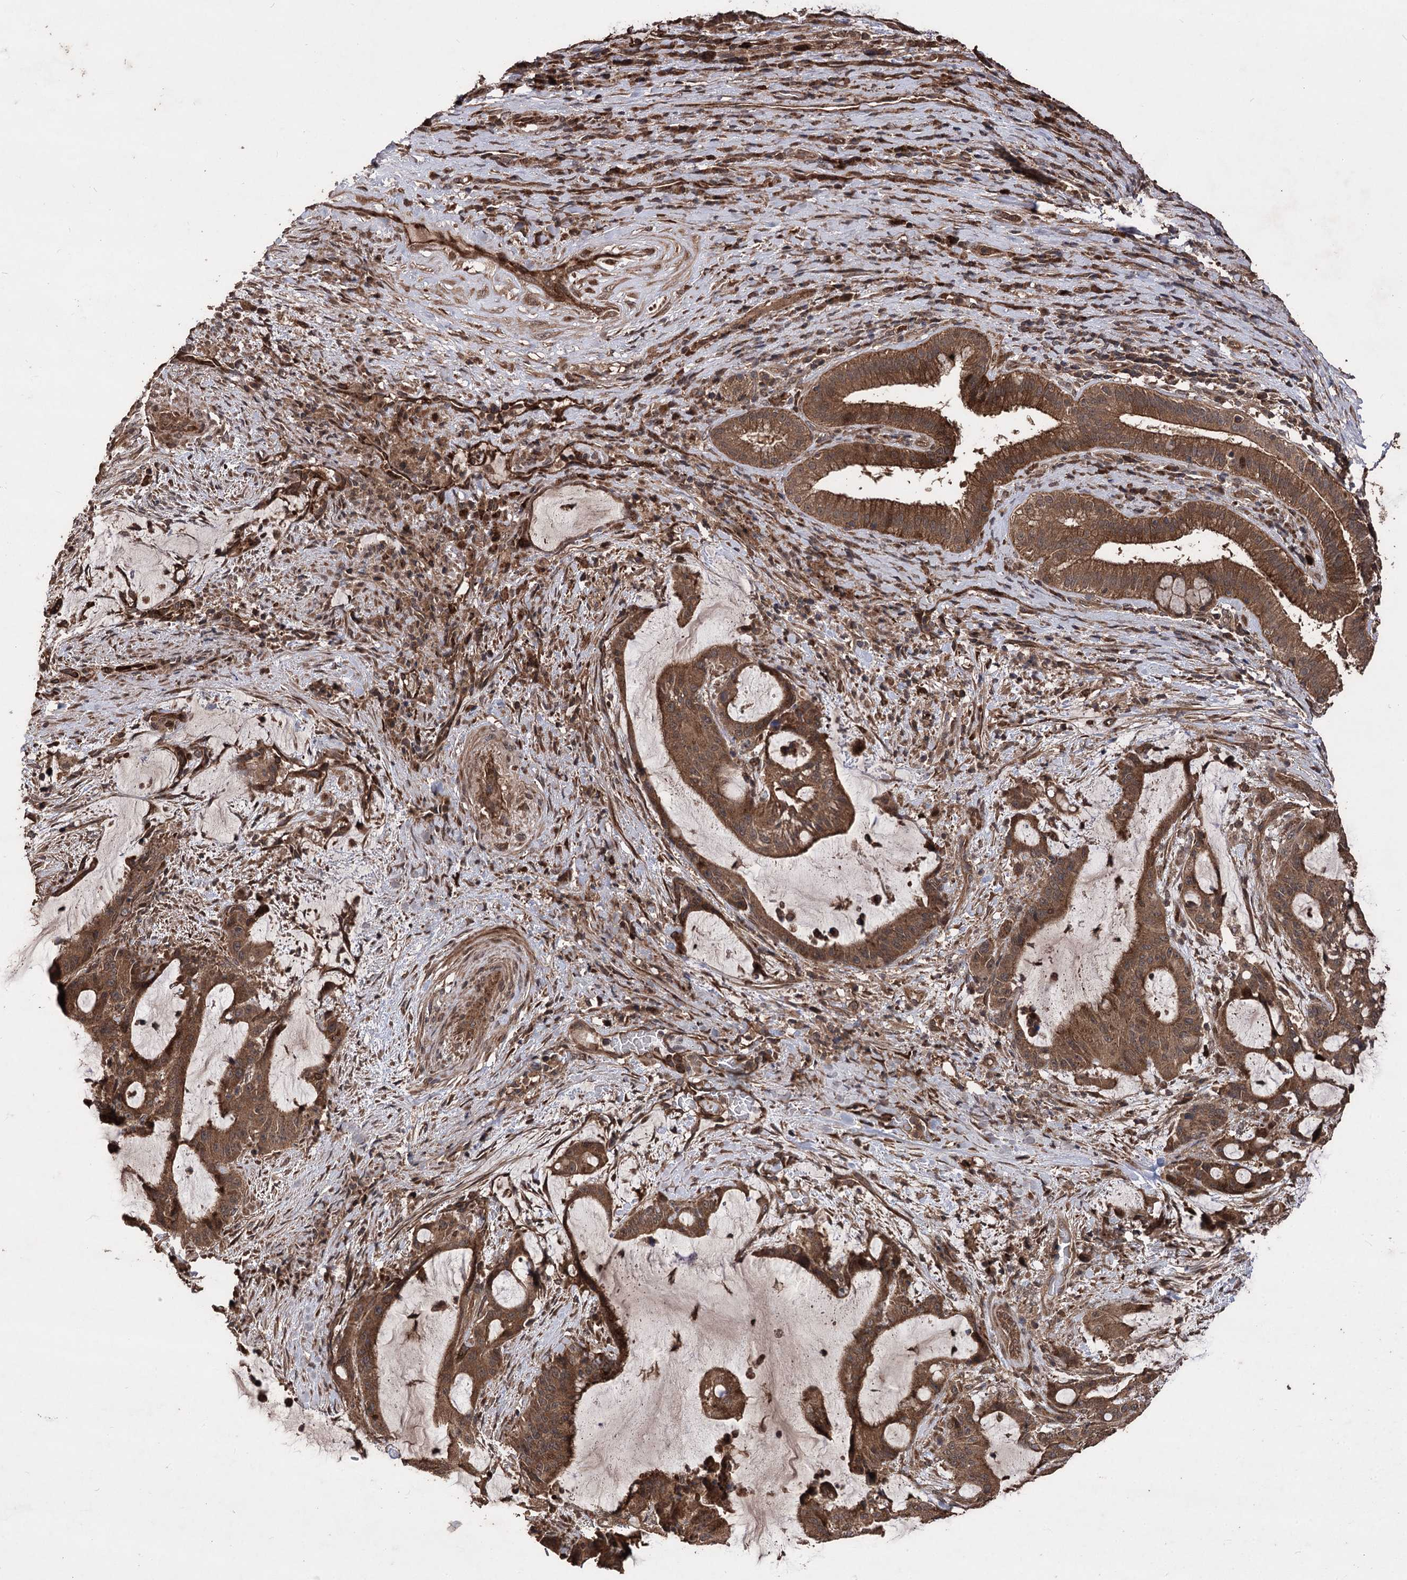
{"staining": {"intensity": "moderate", "quantity": ">75%", "location": "cytoplasmic/membranous"}, "tissue": "liver cancer", "cell_type": "Tumor cells", "image_type": "cancer", "snomed": [{"axis": "morphology", "description": "Normal tissue, NOS"}, {"axis": "morphology", "description": "Cholangiocarcinoma"}, {"axis": "topography", "description": "Liver"}, {"axis": "topography", "description": "Peripheral nerve tissue"}], "caption": "DAB immunohistochemical staining of cholangiocarcinoma (liver) demonstrates moderate cytoplasmic/membranous protein positivity in about >75% of tumor cells.", "gene": "RASSF3", "patient": {"sex": "female", "age": 73}}